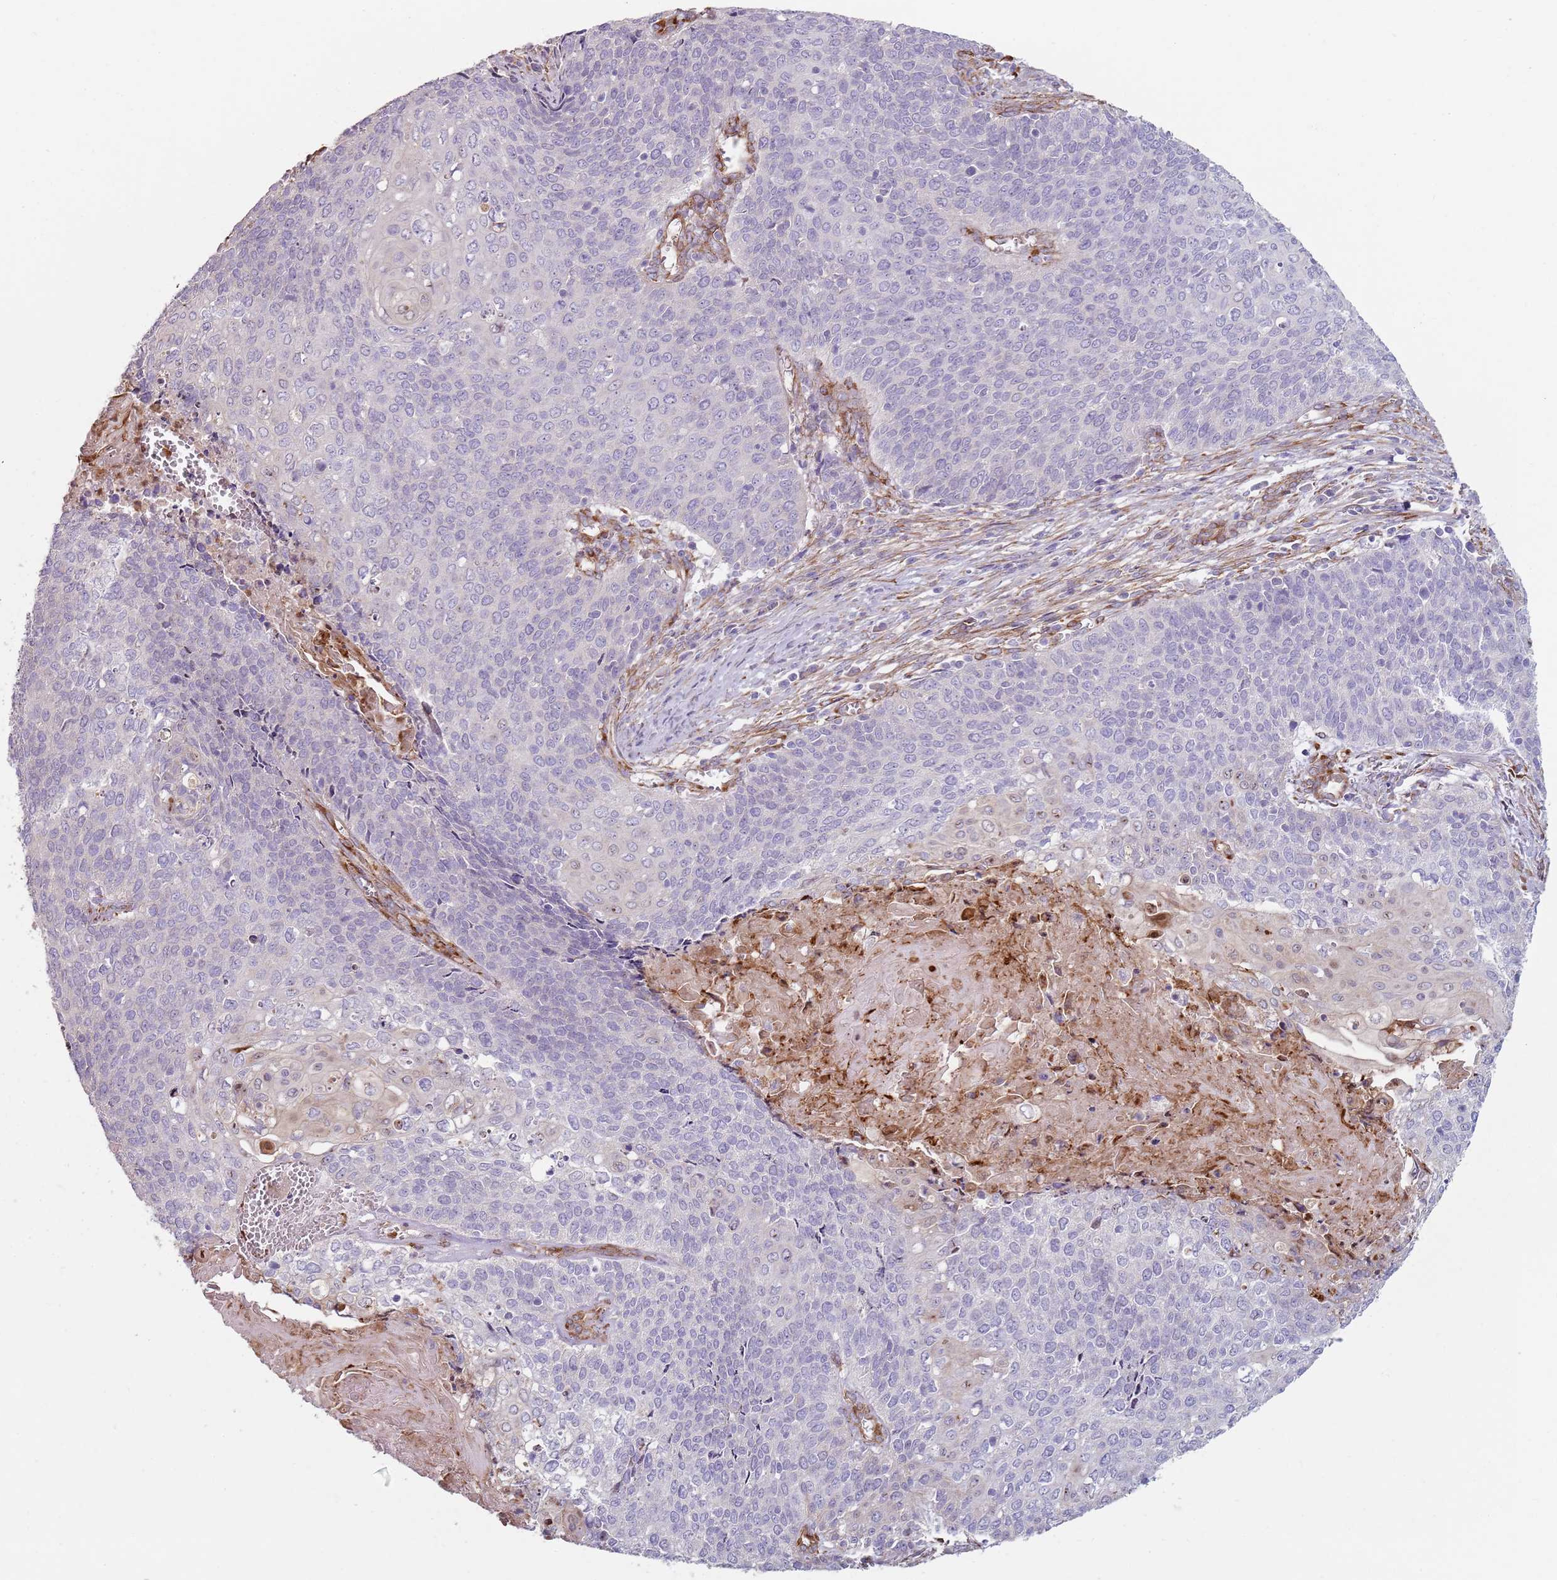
{"staining": {"intensity": "negative", "quantity": "none", "location": "none"}, "tissue": "cervical cancer", "cell_type": "Tumor cells", "image_type": "cancer", "snomed": [{"axis": "morphology", "description": "Squamous cell carcinoma, NOS"}, {"axis": "topography", "description": "Cervix"}], "caption": "This is an immunohistochemistry histopathology image of human cervical squamous cell carcinoma. There is no positivity in tumor cells.", "gene": "PHLPP2", "patient": {"sex": "female", "age": 39}}